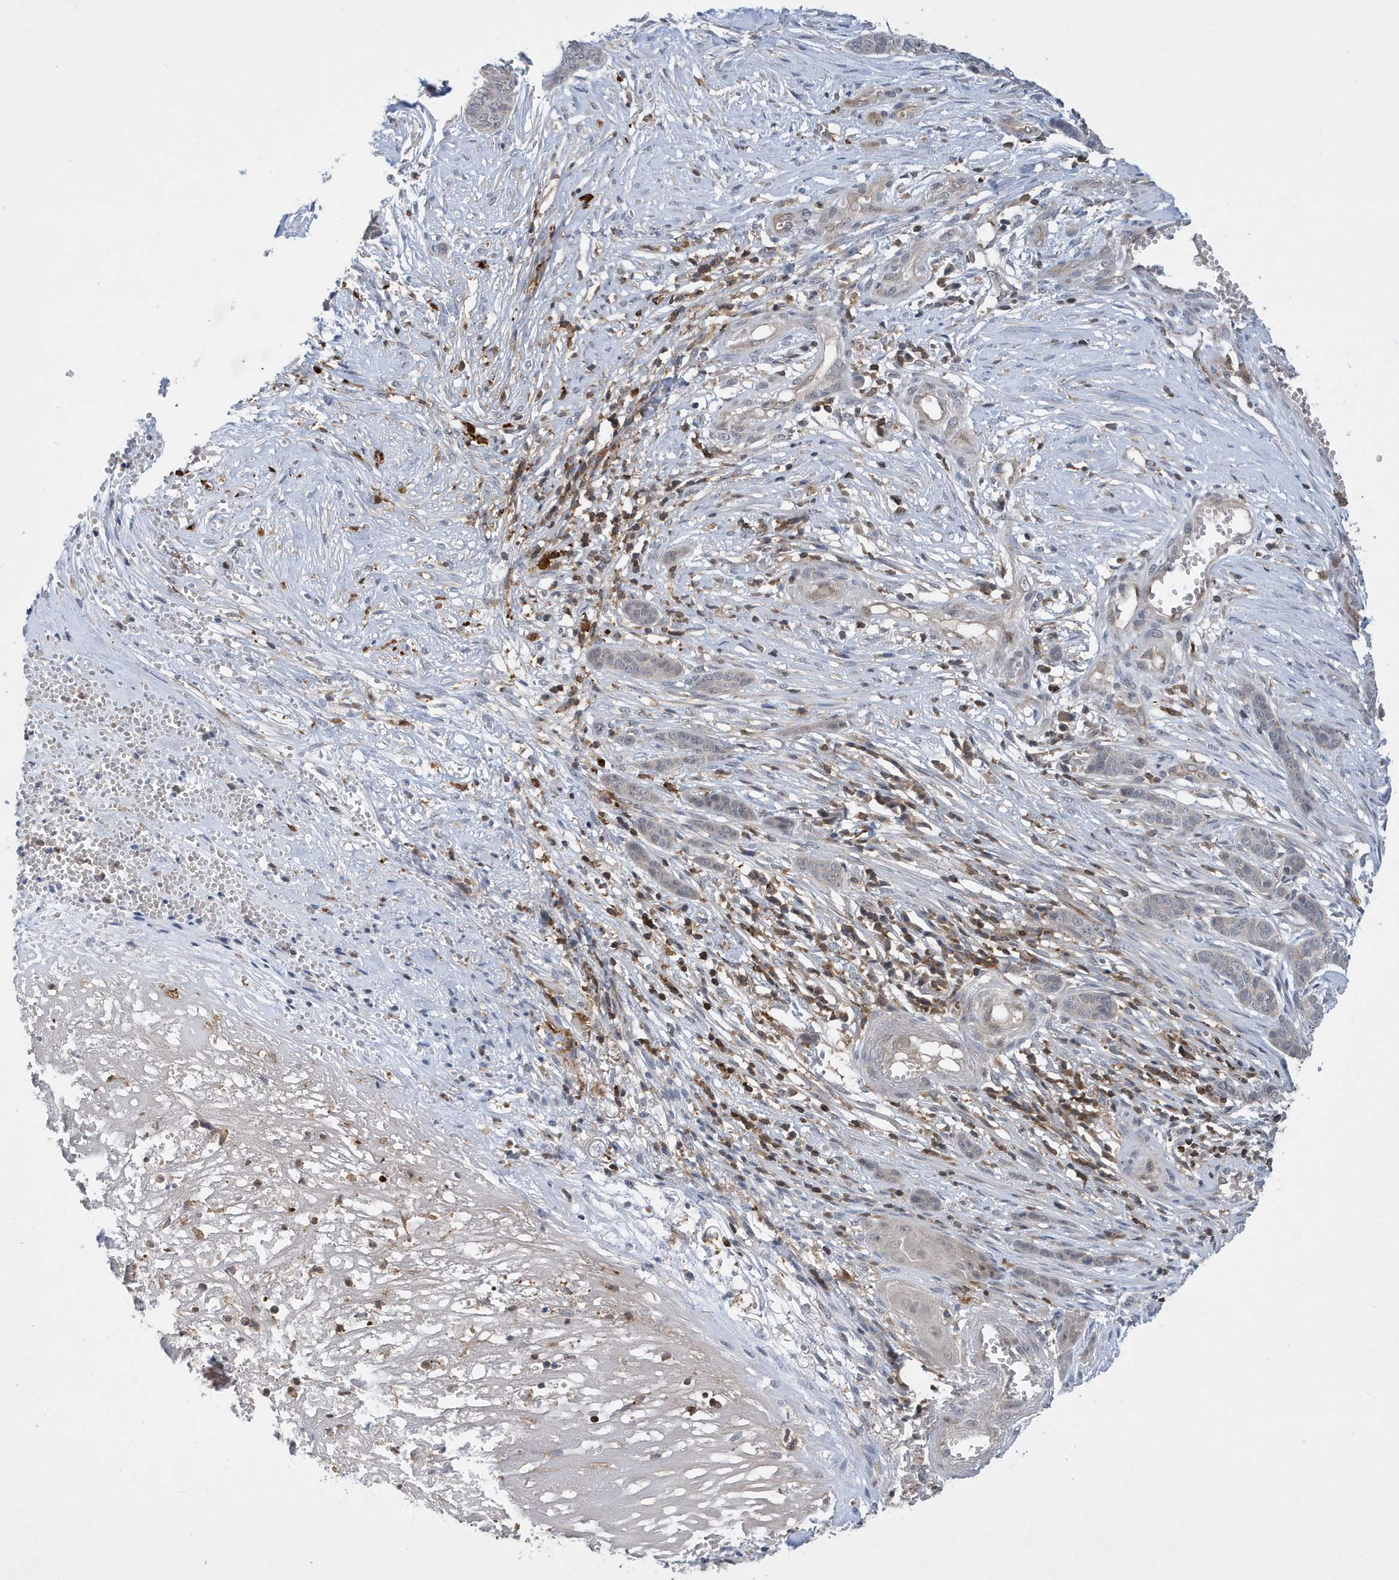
{"staining": {"intensity": "negative", "quantity": "none", "location": "none"}, "tissue": "skin cancer", "cell_type": "Tumor cells", "image_type": "cancer", "snomed": [{"axis": "morphology", "description": "Basal cell carcinoma"}, {"axis": "topography", "description": "Skin"}], "caption": "High magnification brightfield microscopy of skin cancer stained with DAB (3,3'-diaminobenzidine) (brown) and counterstained with hematoxylin (blue): tumor cells show no significant positivity.", "gene": "NSUN3", "patient": {"sex": "female", "age": 64}}